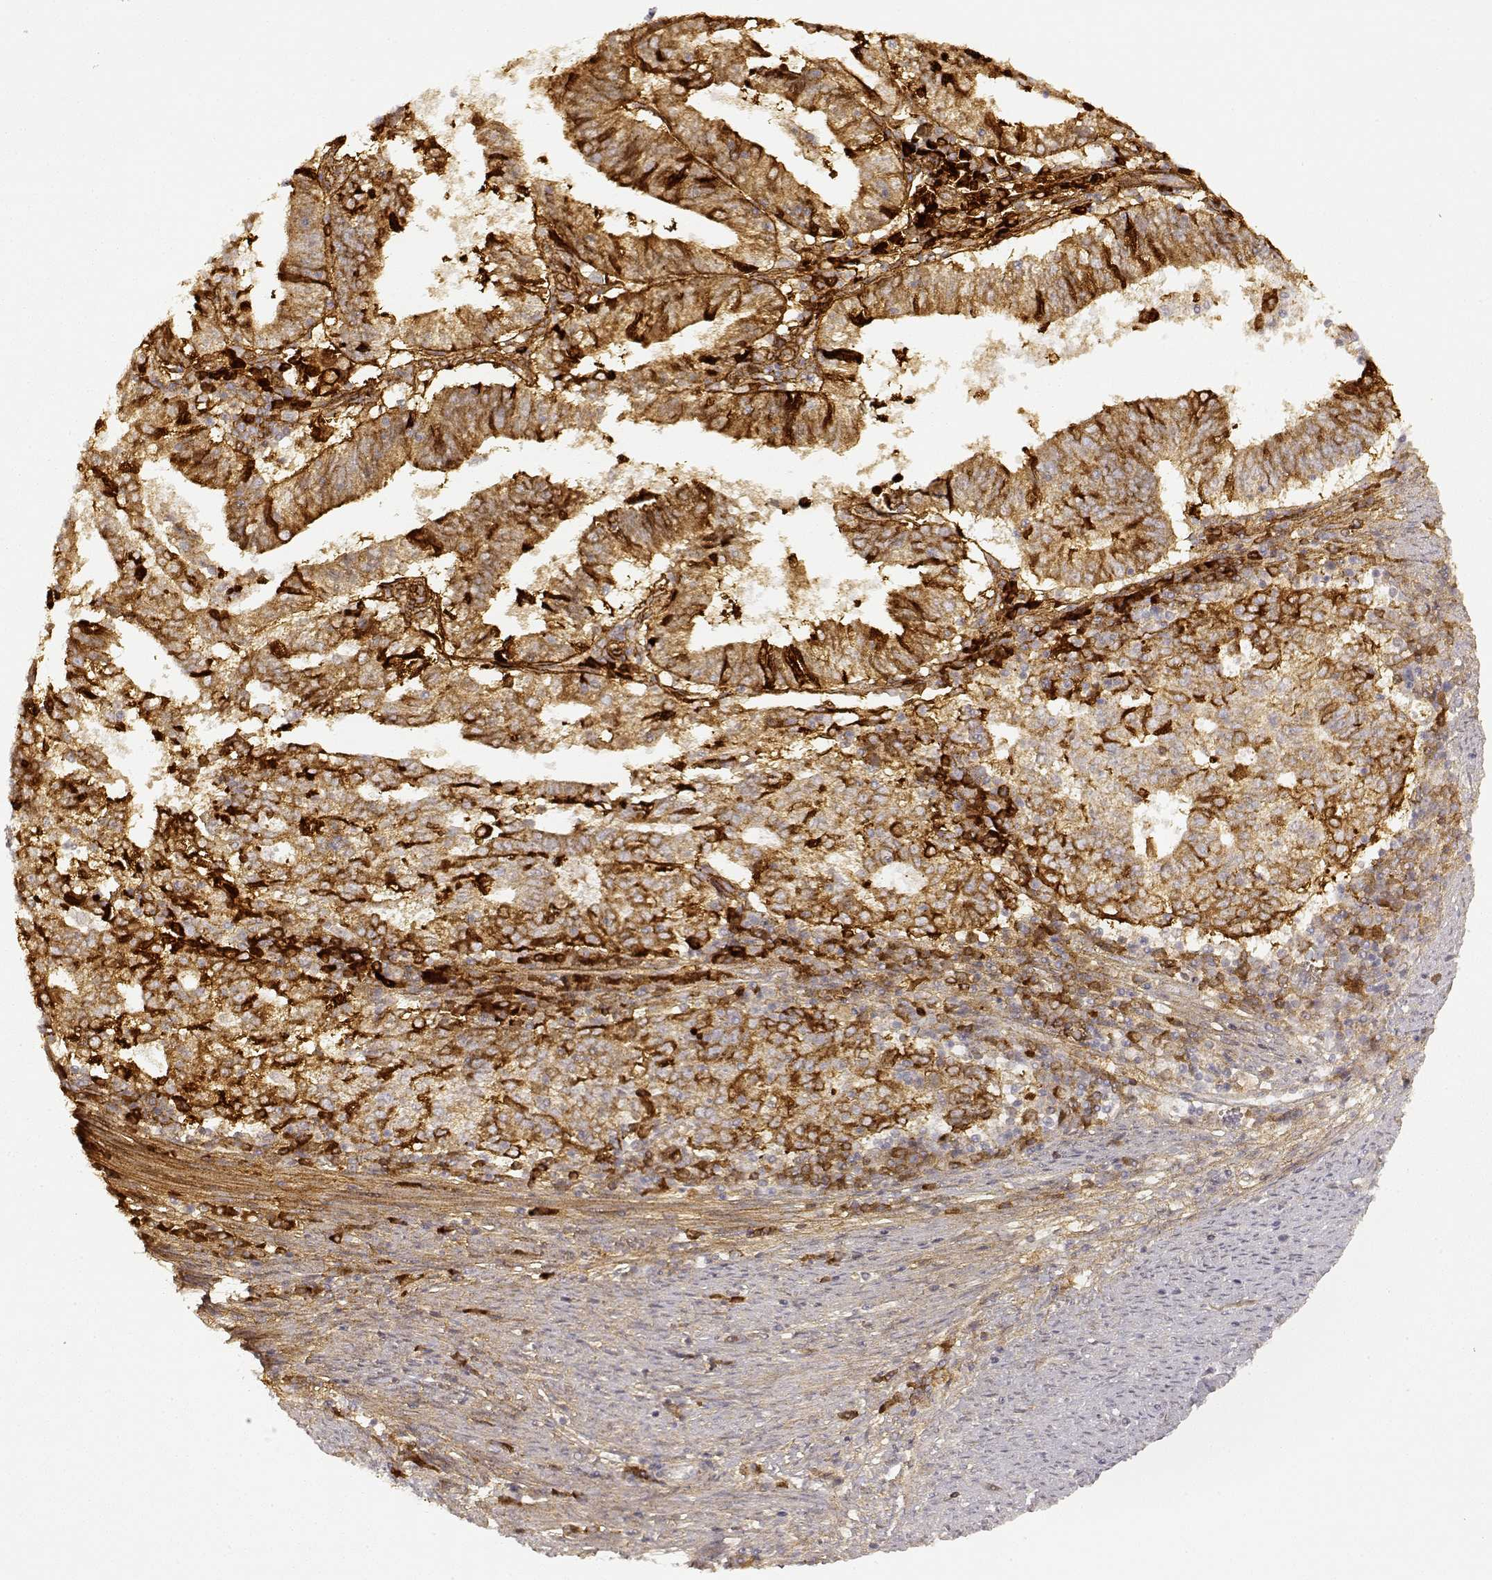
{"staining": {"intensity": "strong", "quantity": ">75%", "location": "cytoplasmic/membranous"}, "tissue": "endometrial cancer", "cell_type": "Tumor cells", "image_type": "cancer", "snomed": [{"axis": "morphology", "description": "Adenocarcinoma, NOS"}, {"axis": "topography", "description": "Endometrium"}], "caption": "A histopathology image showing strong cytoplasmic/membranous expression in approximately >75% of tumor cells in endometrial adenocarcinoma, as visualized by brown immunohistochemical staining.", "gene": "LAMC2", "patient": {"sex": "female", "age": 82}}